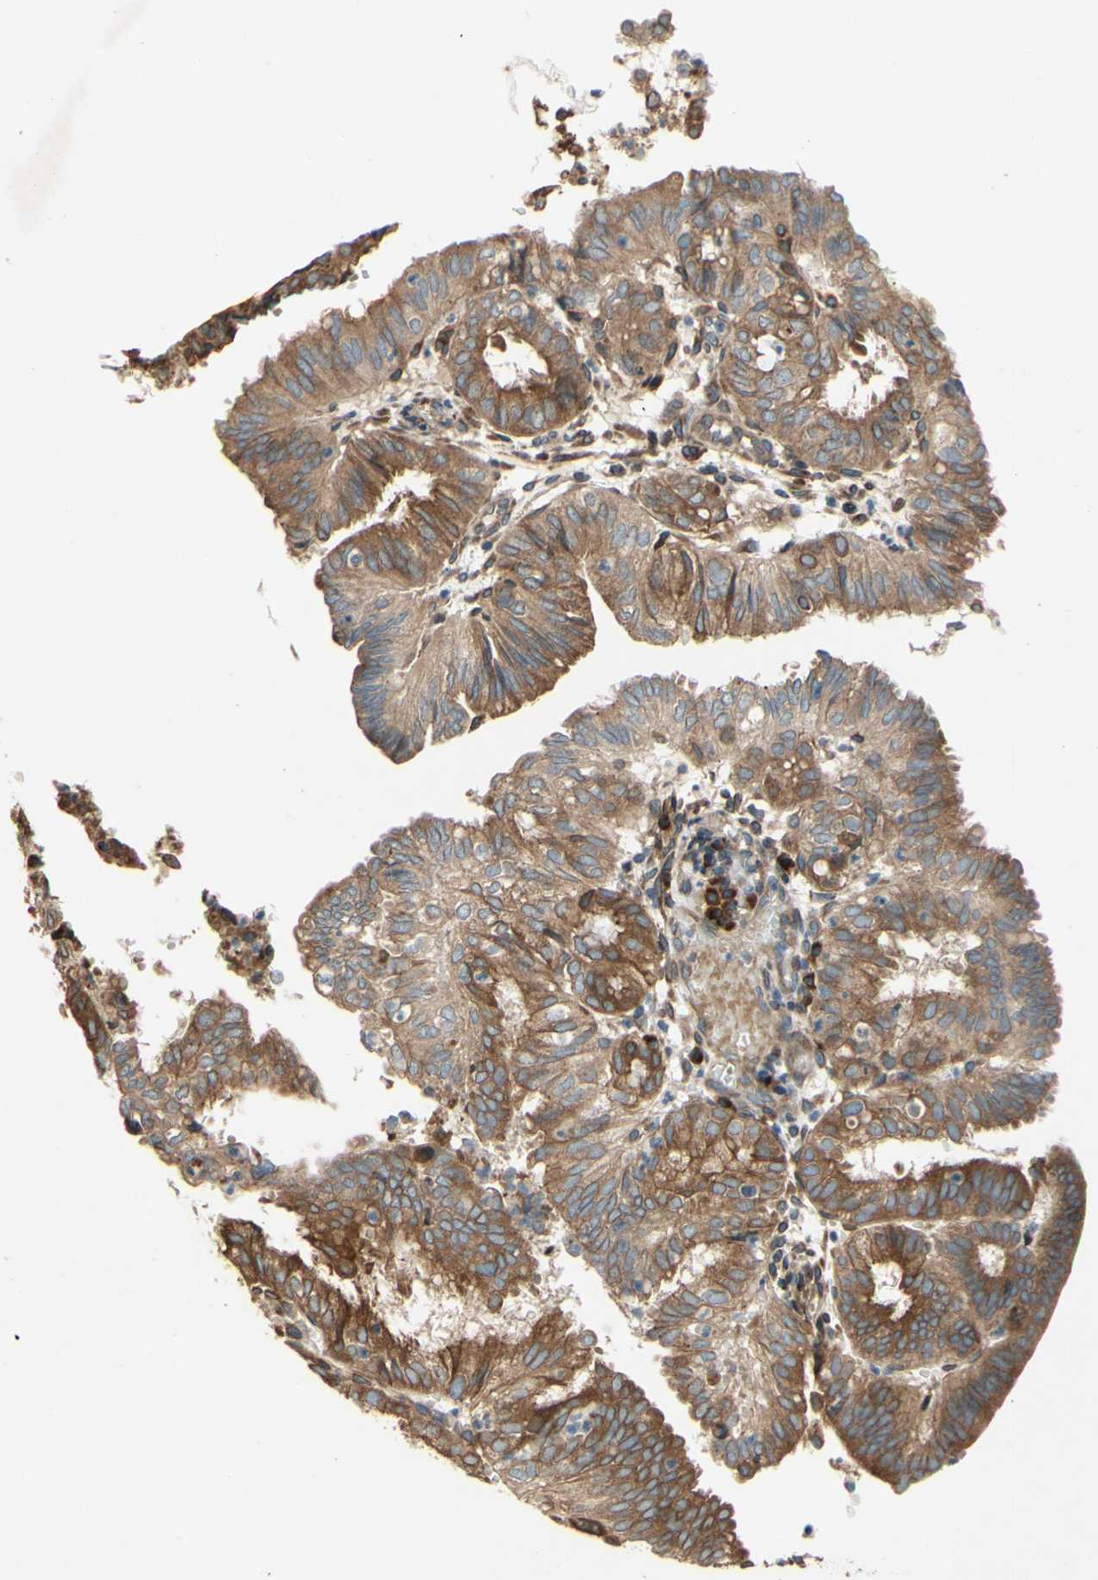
{"staining": {"intensity": "moderate", "quantity": ">75%", "location": "cytoplasmic/membranous,nuclear"}, "tissue": "endometrial cancer", "cell_type": "Tumor cells", "image_type": "cancer", "snomed": [{"axis": "morphology", "description": "Adenocarcinoma, NOS"}, {"axis": "topography", "description": "Uterus"}], "caption": "Immunohistochemistry image of neoplastic tissue: human adenocarcinoma (endometrial) stained using IHC displays medium levels of moderate protein expression localized specifically in the cytoplasmic/membranous and nuclear of tumor cells, appearing as a cytoplasmic/membranous and nuclear brown color.", "gene": "PTPRU", "patient": {"sex": "female", "age": 60}}